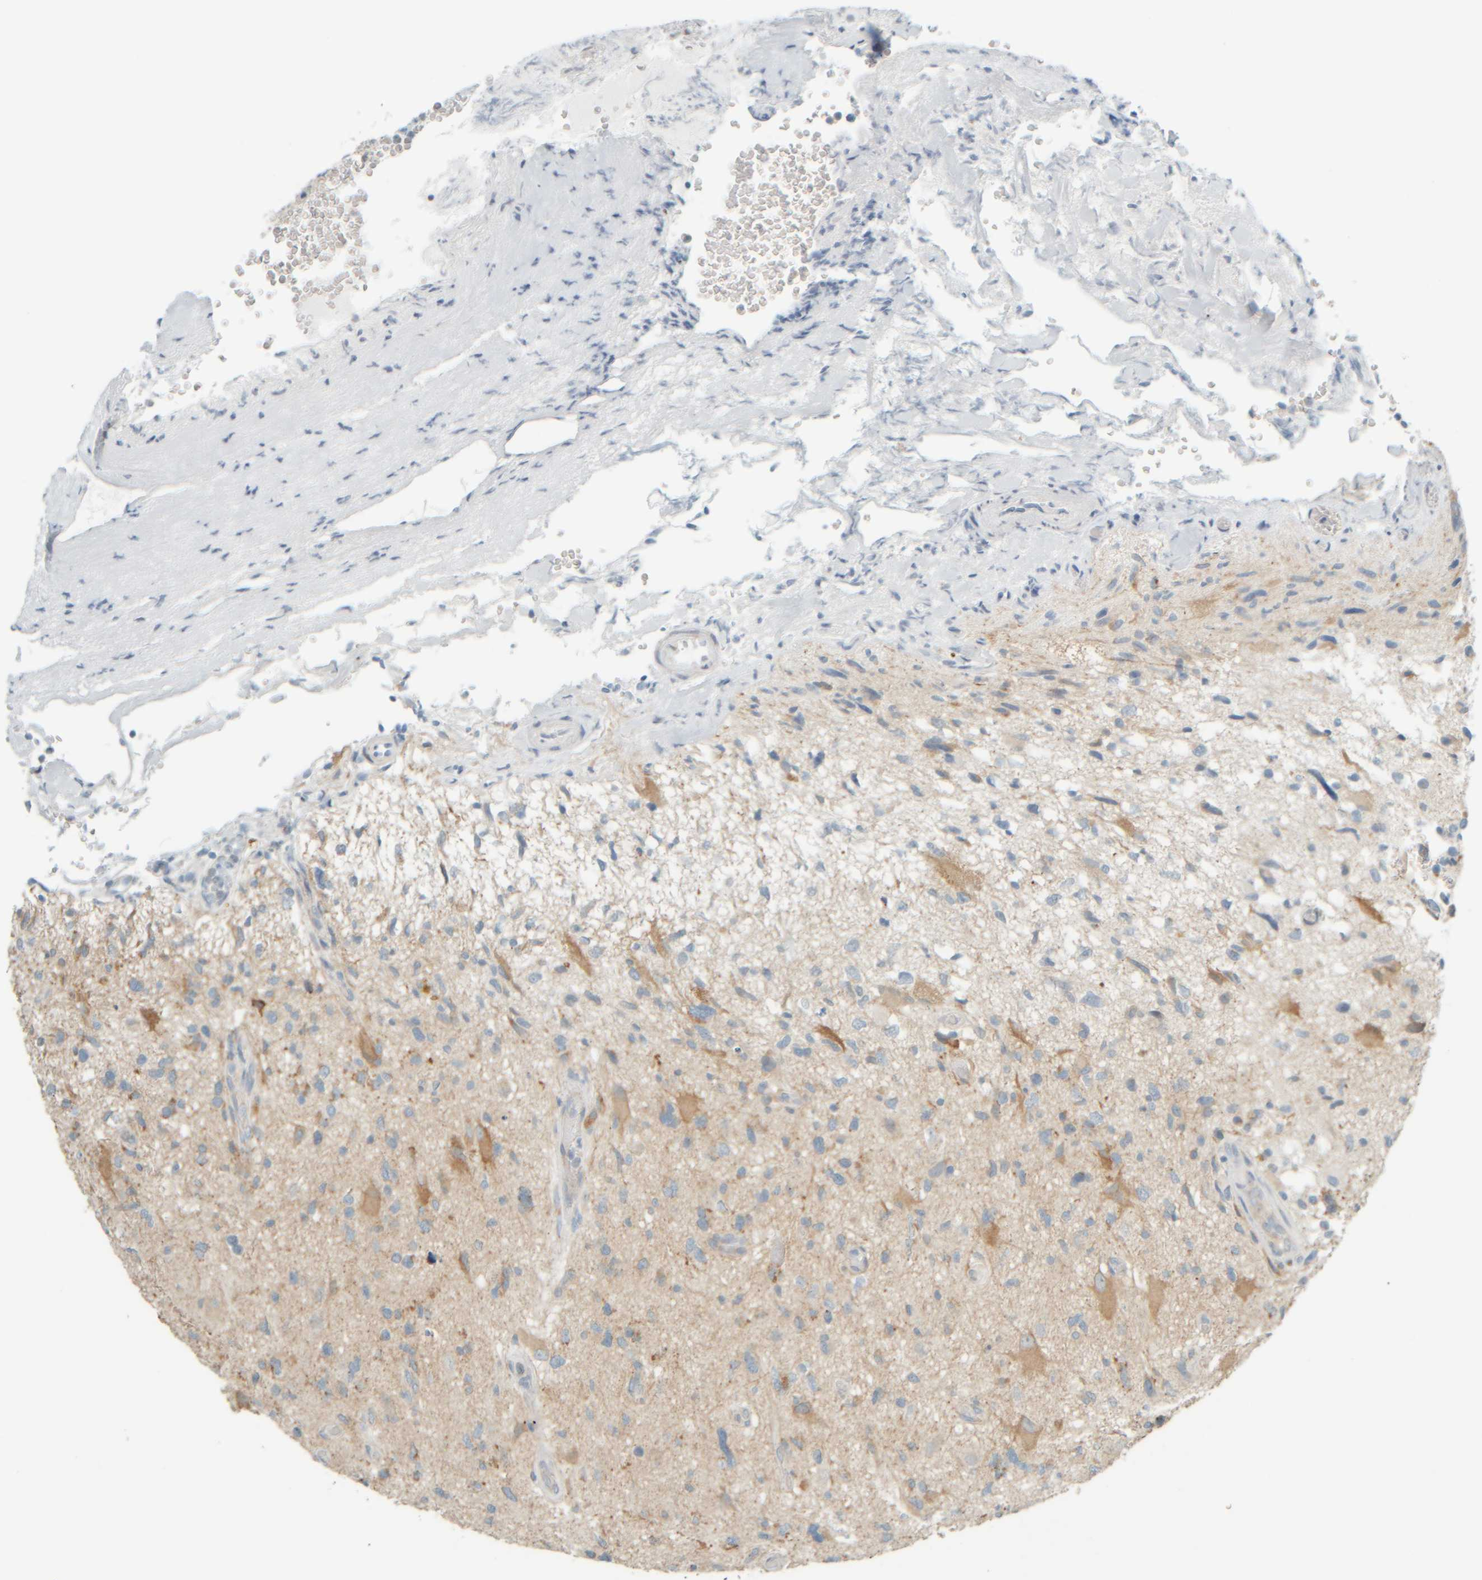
{"staining": {"intensity": "moderate", "quantity": "<25%", "location": "cytoplasmic/membranous"}, "tissue": "glioma", "cell_type": "Tumor cells", "image_type": "cancer", "snomed": [{"axis": "morphology", "description": "Glioma, malignant, High grade"}, {"axis": "topography", "description": "Brain"}], "caption": "Malignant high-grade glioma stained with a brown dye demonstrates moderate cytoplasmic/membranous positive expression in approximately <25% of tumor cells.", "gene": "PTGES3L-AARSD1", "patient": {"sex": "male", "age": 33}}